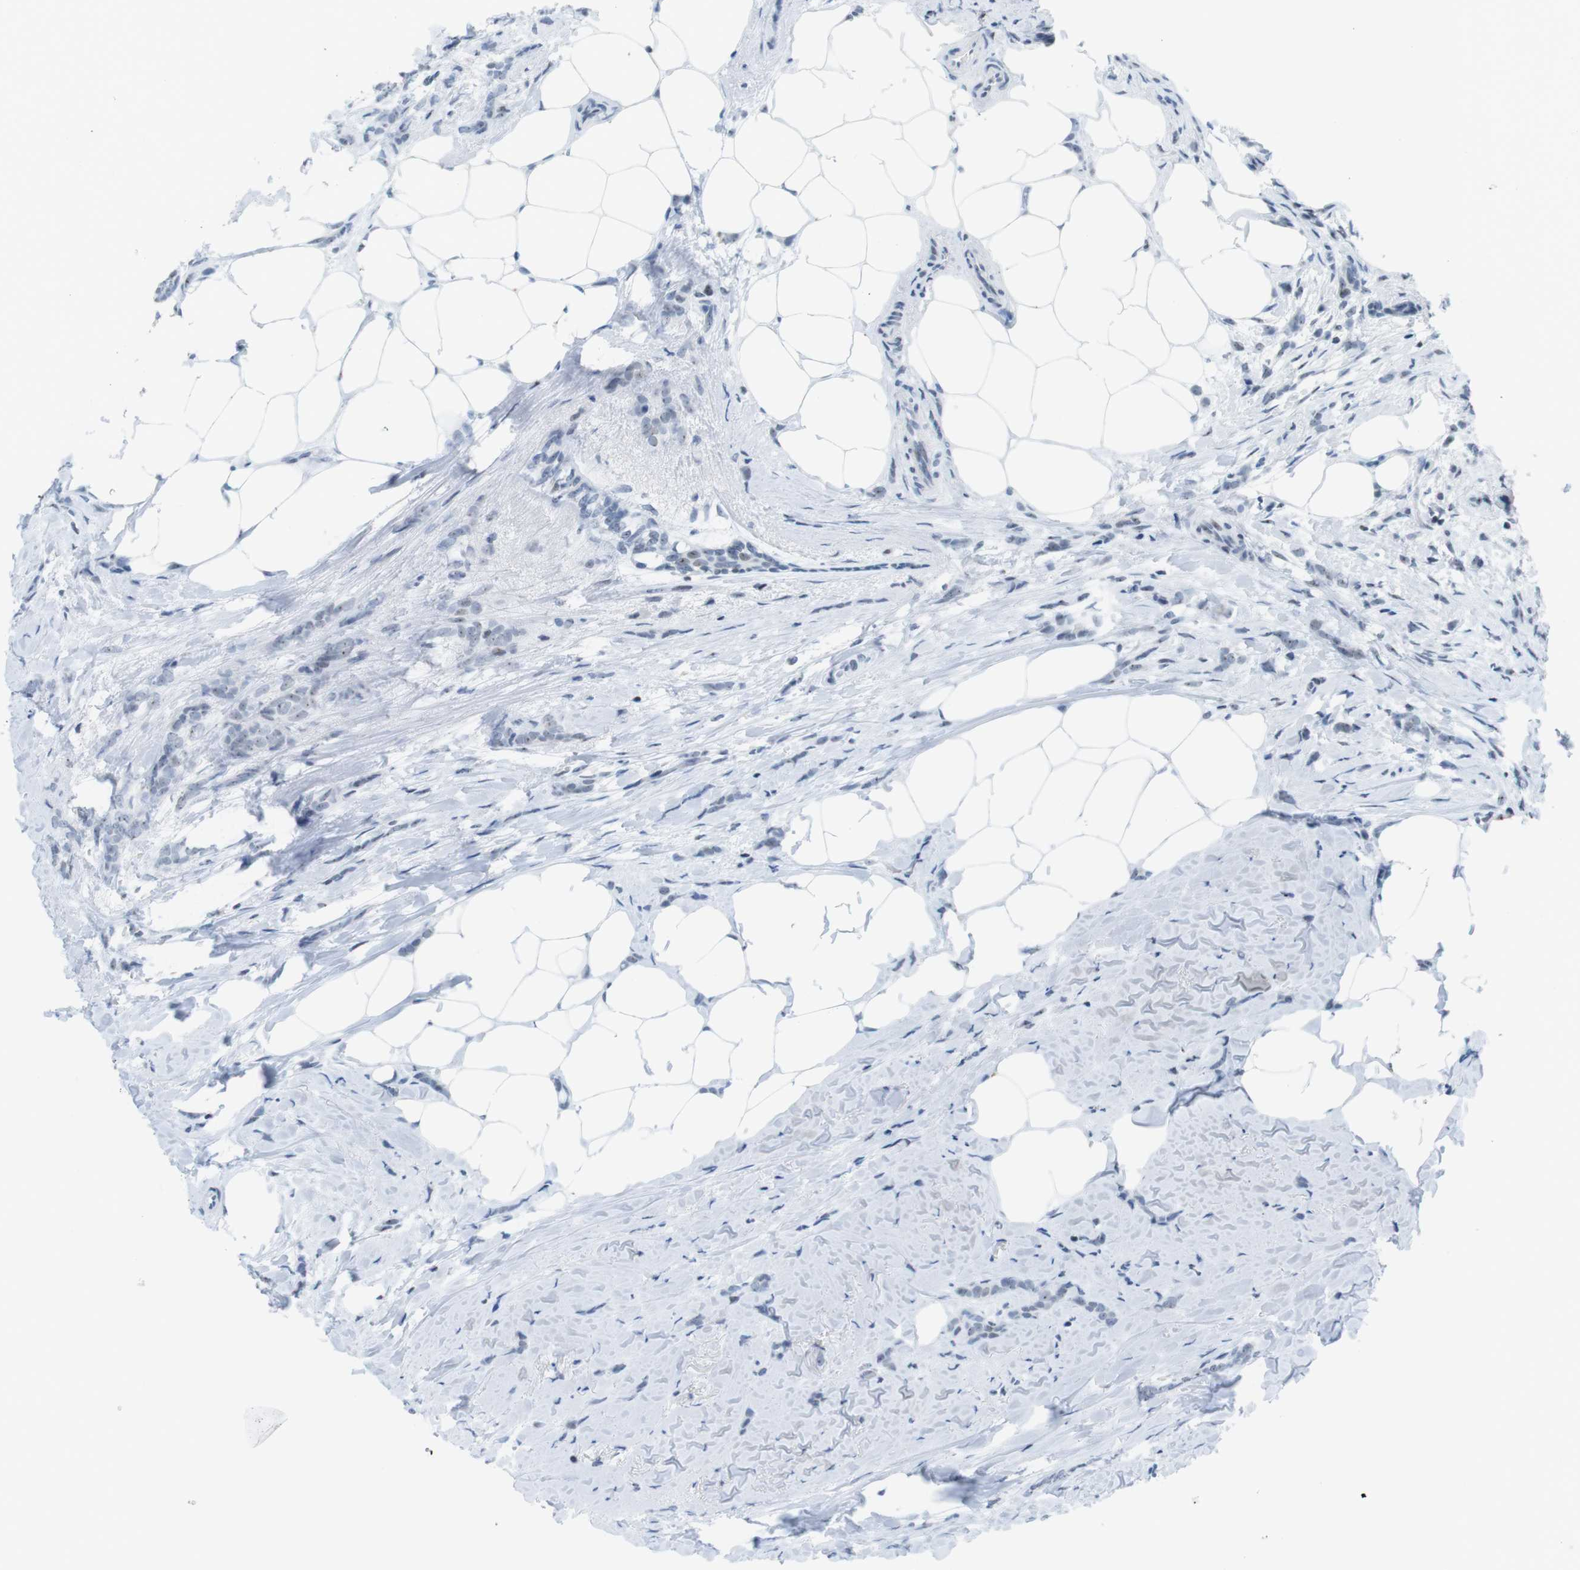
{"staining": {"intensity": "weak", "quantity": "25%-75%", "location": "nuclear"}, "tissue": "breast cancer", "cell_type": "Tumor cells", "image_type": "cancer", "snomed": [{"axis": "morphology", "description": "Lobular carcinoma, in situ"}, {"axis": "morphology", "description": "Lobular carcinoma"}, {"axis": "topography", "description": "Breast"}], "caption": "A photomicrograph showing weak nuclear positivity in approximately 25%-75% of tumor cells in breast cancer (lobular carcinoma), as visualized by brown immunohistochemical staining.", "gene": "NIFK", "patient": {"sex": "female", "age": 41}}